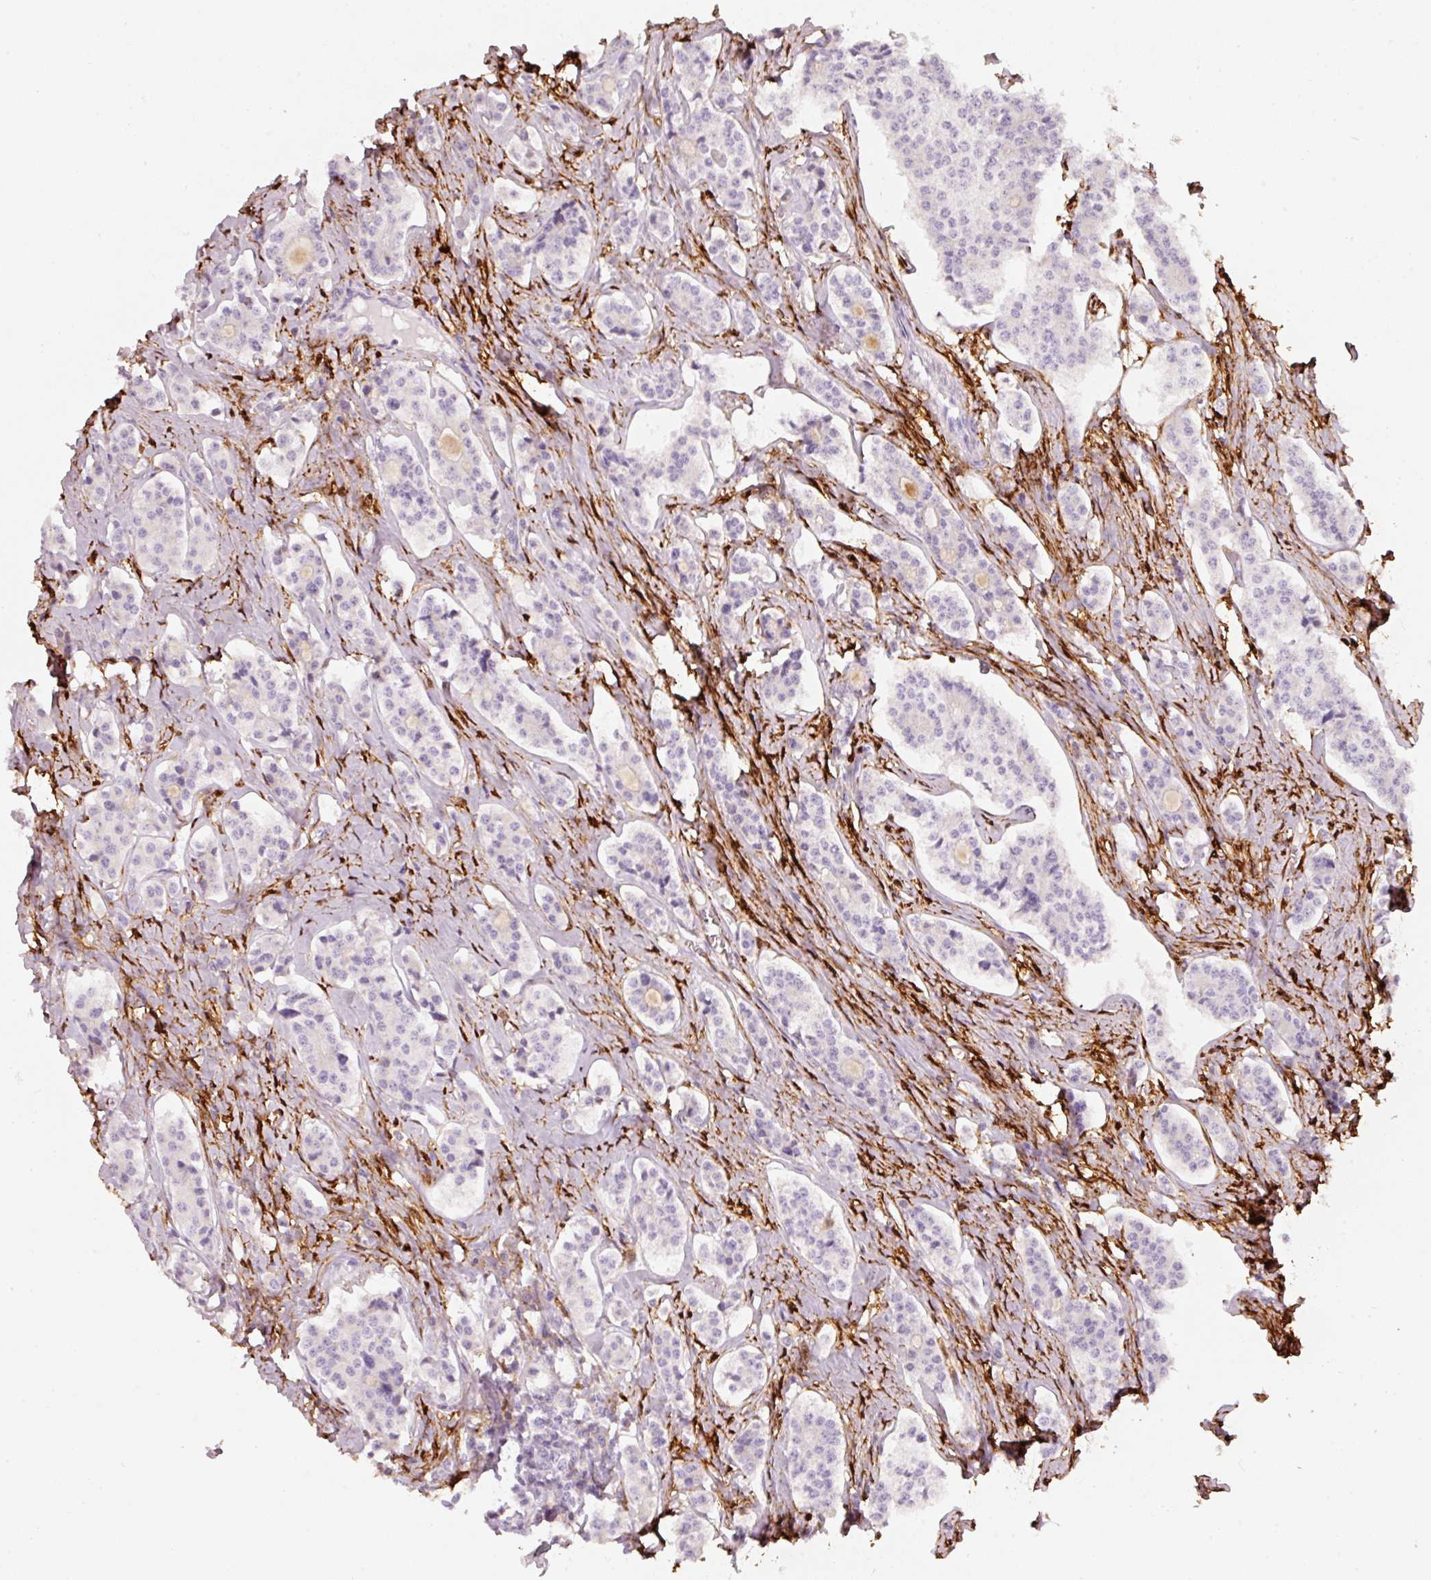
{"staining": {"intensity": "negative", "quantity": "none", "location": "none"}, "tissue": "carcinoid", "cell_type": "Tumor cells", "image_type": "cancer", "snomed": [{"axis": "morphology", "description": "Carcinoid, malignant, NOS"}, {"axis": "topography", "description": "Small intestine"}], "caption": "IHC histopathology image of carcinoid stained for a protein (brown), which reveals no positivity in tumor cells.", "gene": "IQGAP2", "patient": {"sex": "male", "age": 63}}